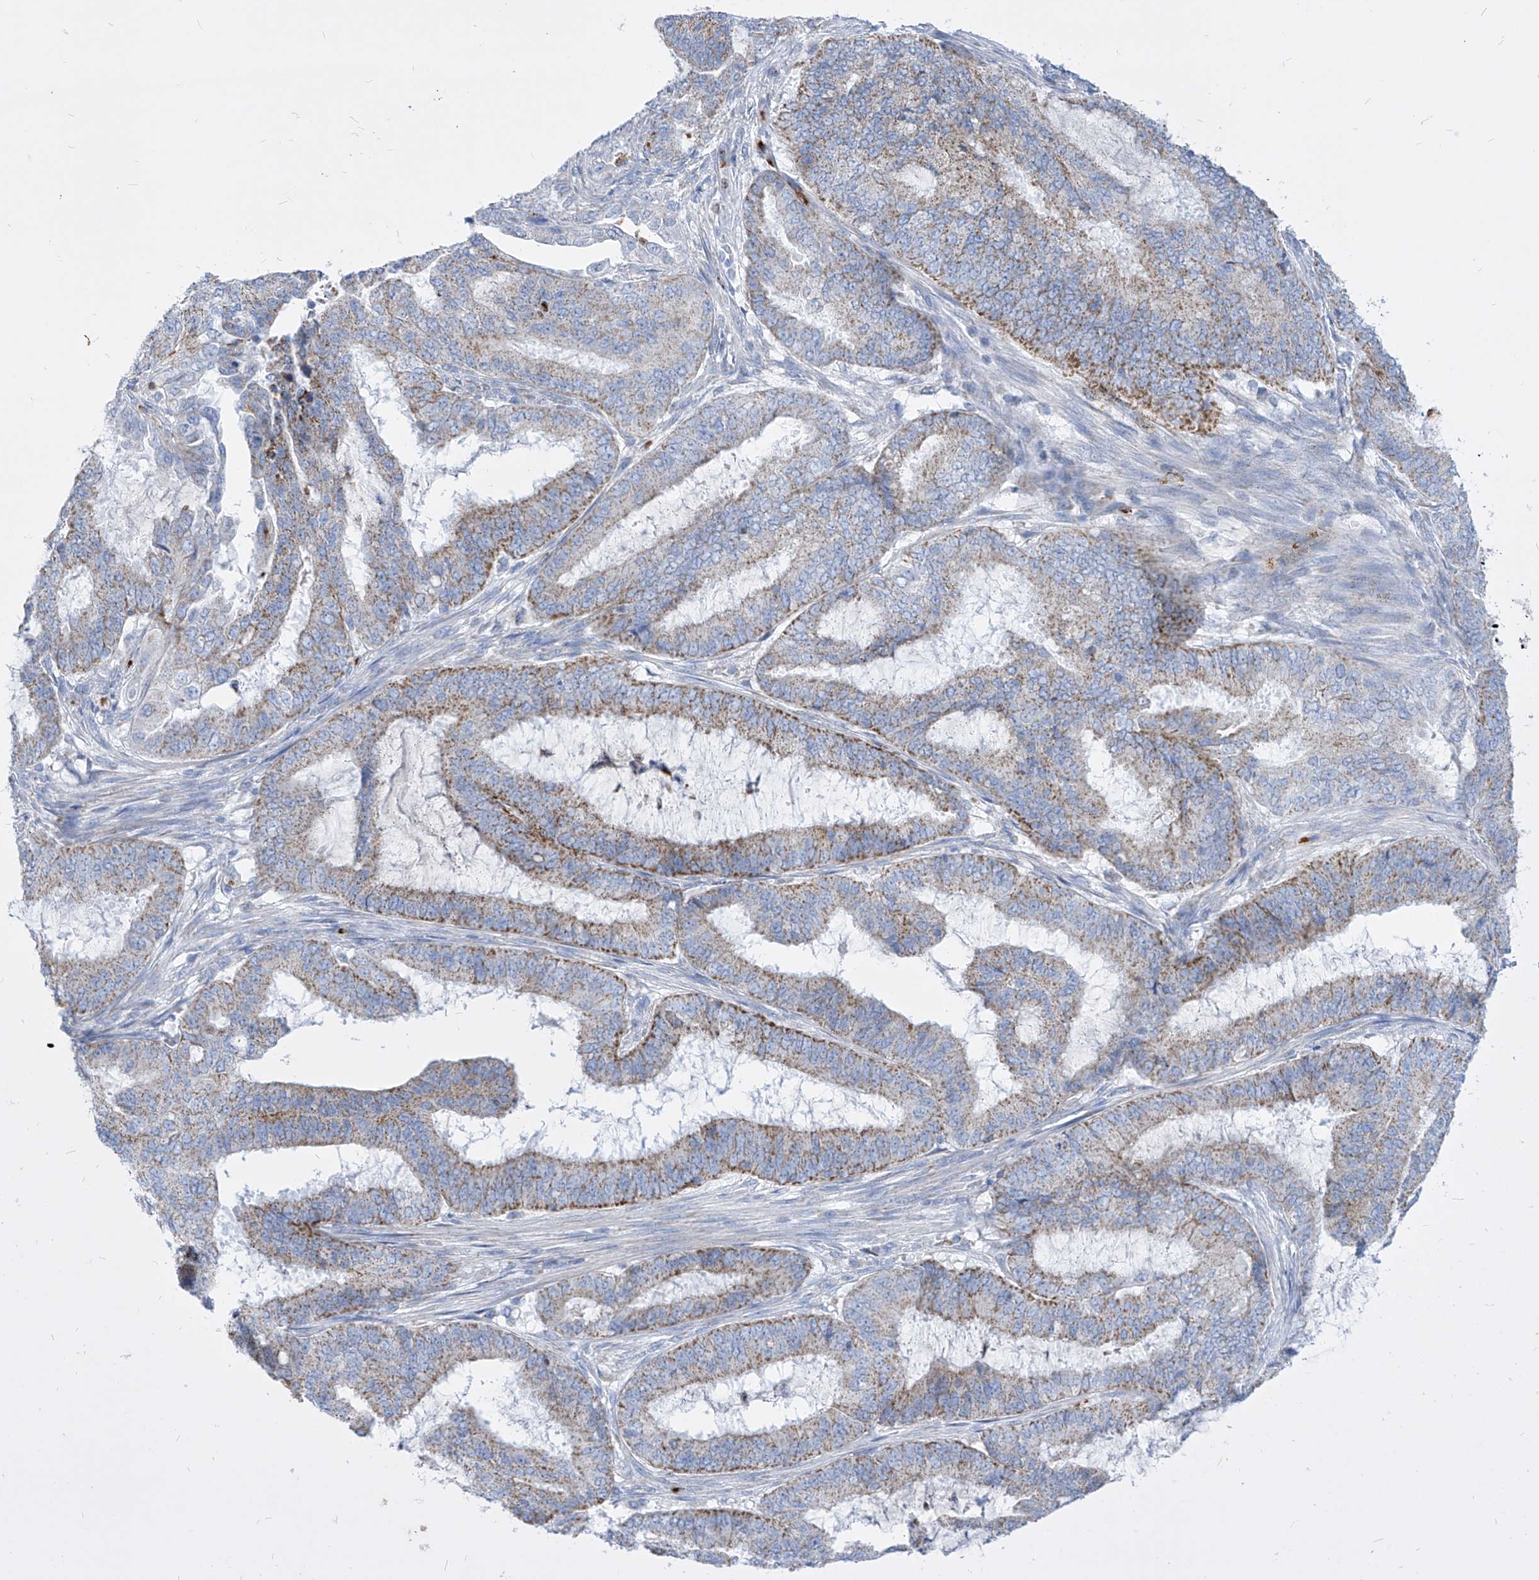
{"staining": {"intensity": "weak", "quantity": ">75%", "location": "cytoplasmic/membranous"}, "tissue": "endometrial cancer", "cell_type": "Tumor cells", "image_type": "cancer", "snomed": [{"axis": "morphology", "description": "Adenocarcinoma, NOS"}, {"axis": "topography", "description": "Endometrium"}], "caption": "IHC (DAB) staining of endometrial cancer (adenocarcinoma) demonstrates weak cytoplasmic/membranous protein expression in approximately >75% of tumor cells.", "gene": "COQ3", "patient": {"sex": "female", "age": 51}}